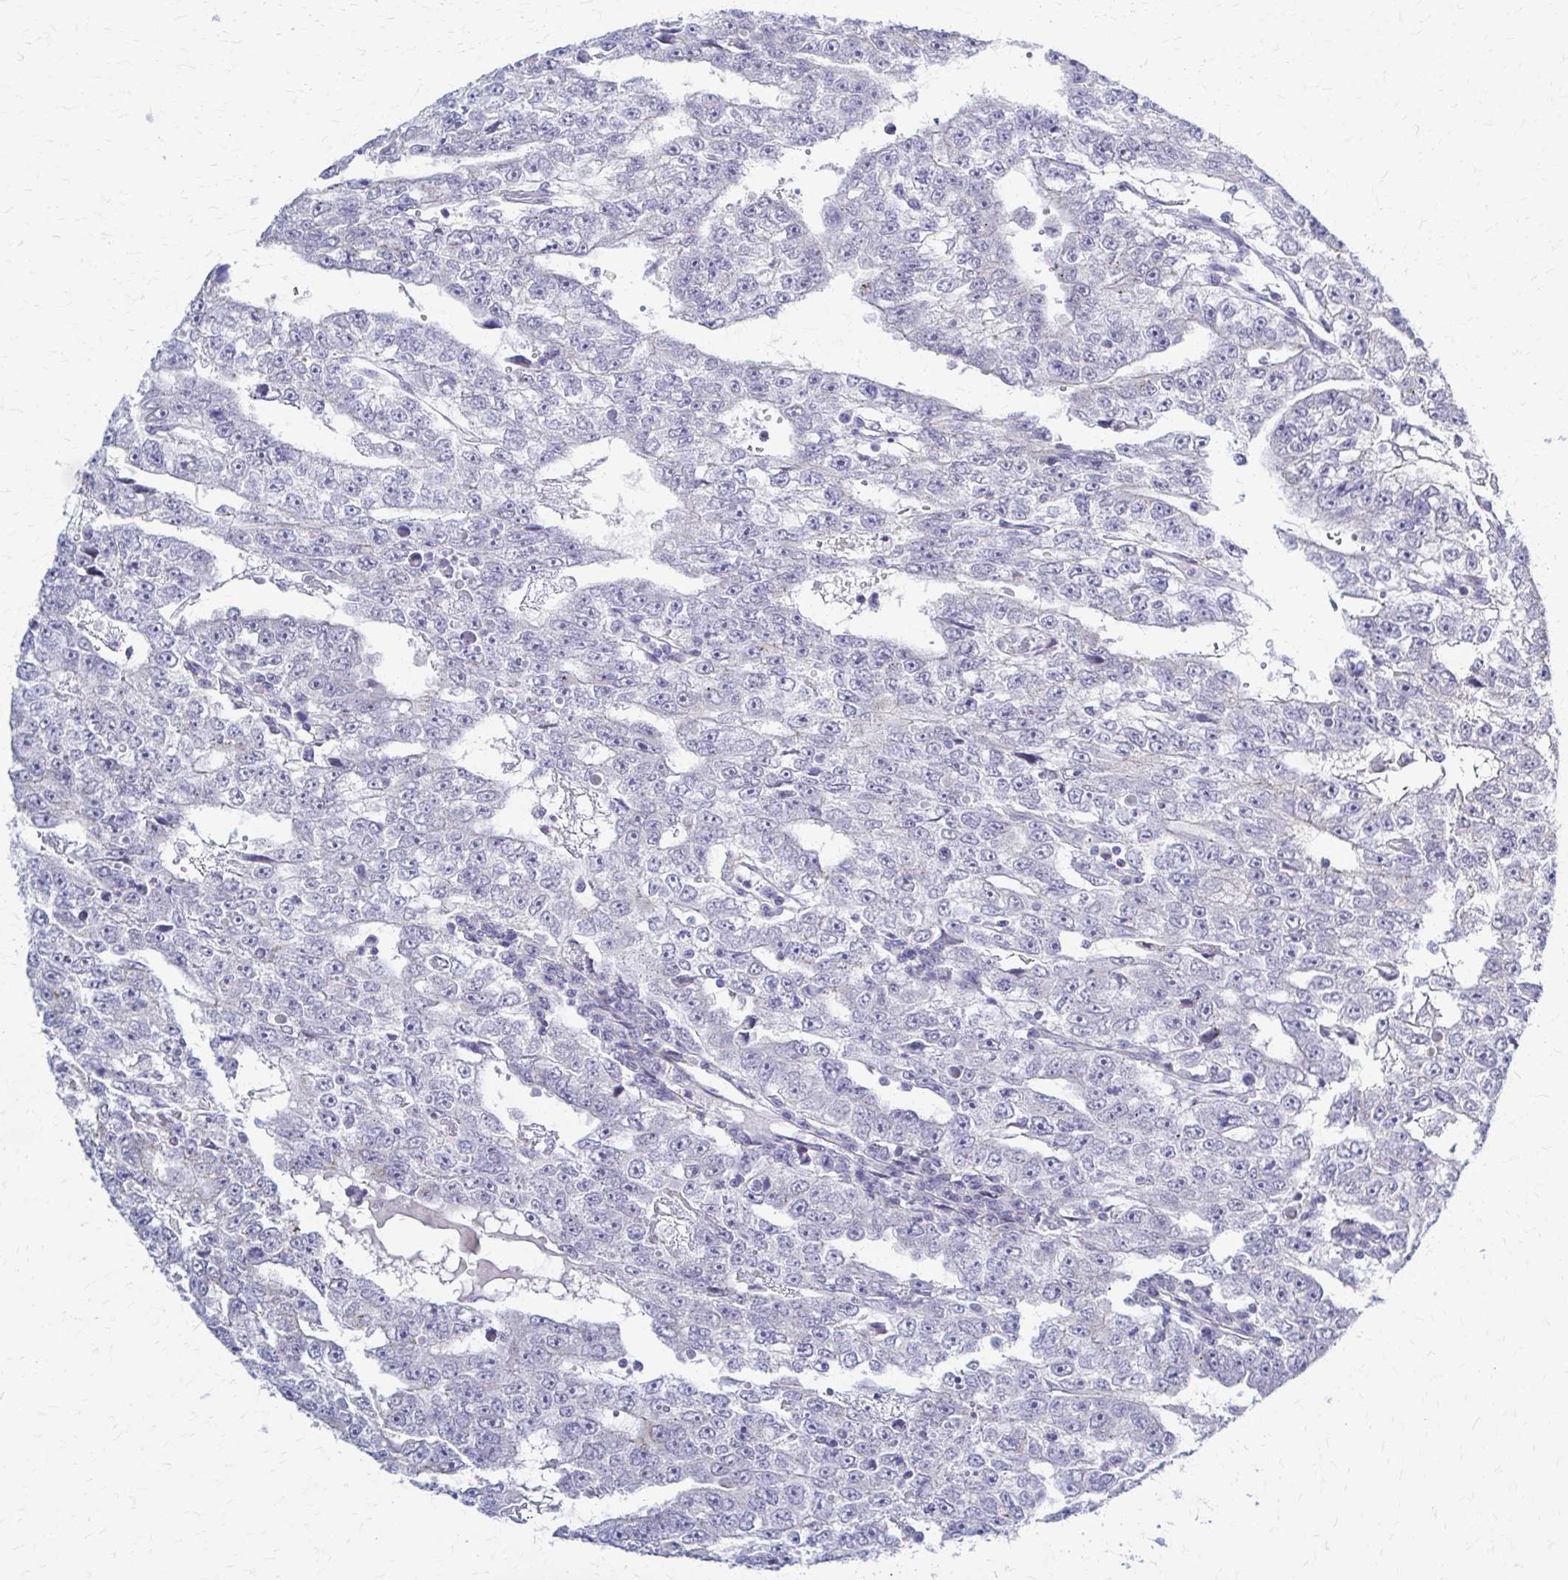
{"staining": {"intensity": "negative", "quantity": "none", "location": "none"}, "tissue": "testis cancer", "cell_type": "Tumor cells", "image_type": "cancer", "snomed": [{"axis": "morphology", "description": "Carcinoma, Embryonal, NOS"}, {"axis": "topography", "description": "Testis"}], "caption": "Human testis cancer stained for a protein using IHC exhibits no expression in tumor cells.", "gene": "RHOBTB2", "patient": {"sex": "male", "age": 20}}